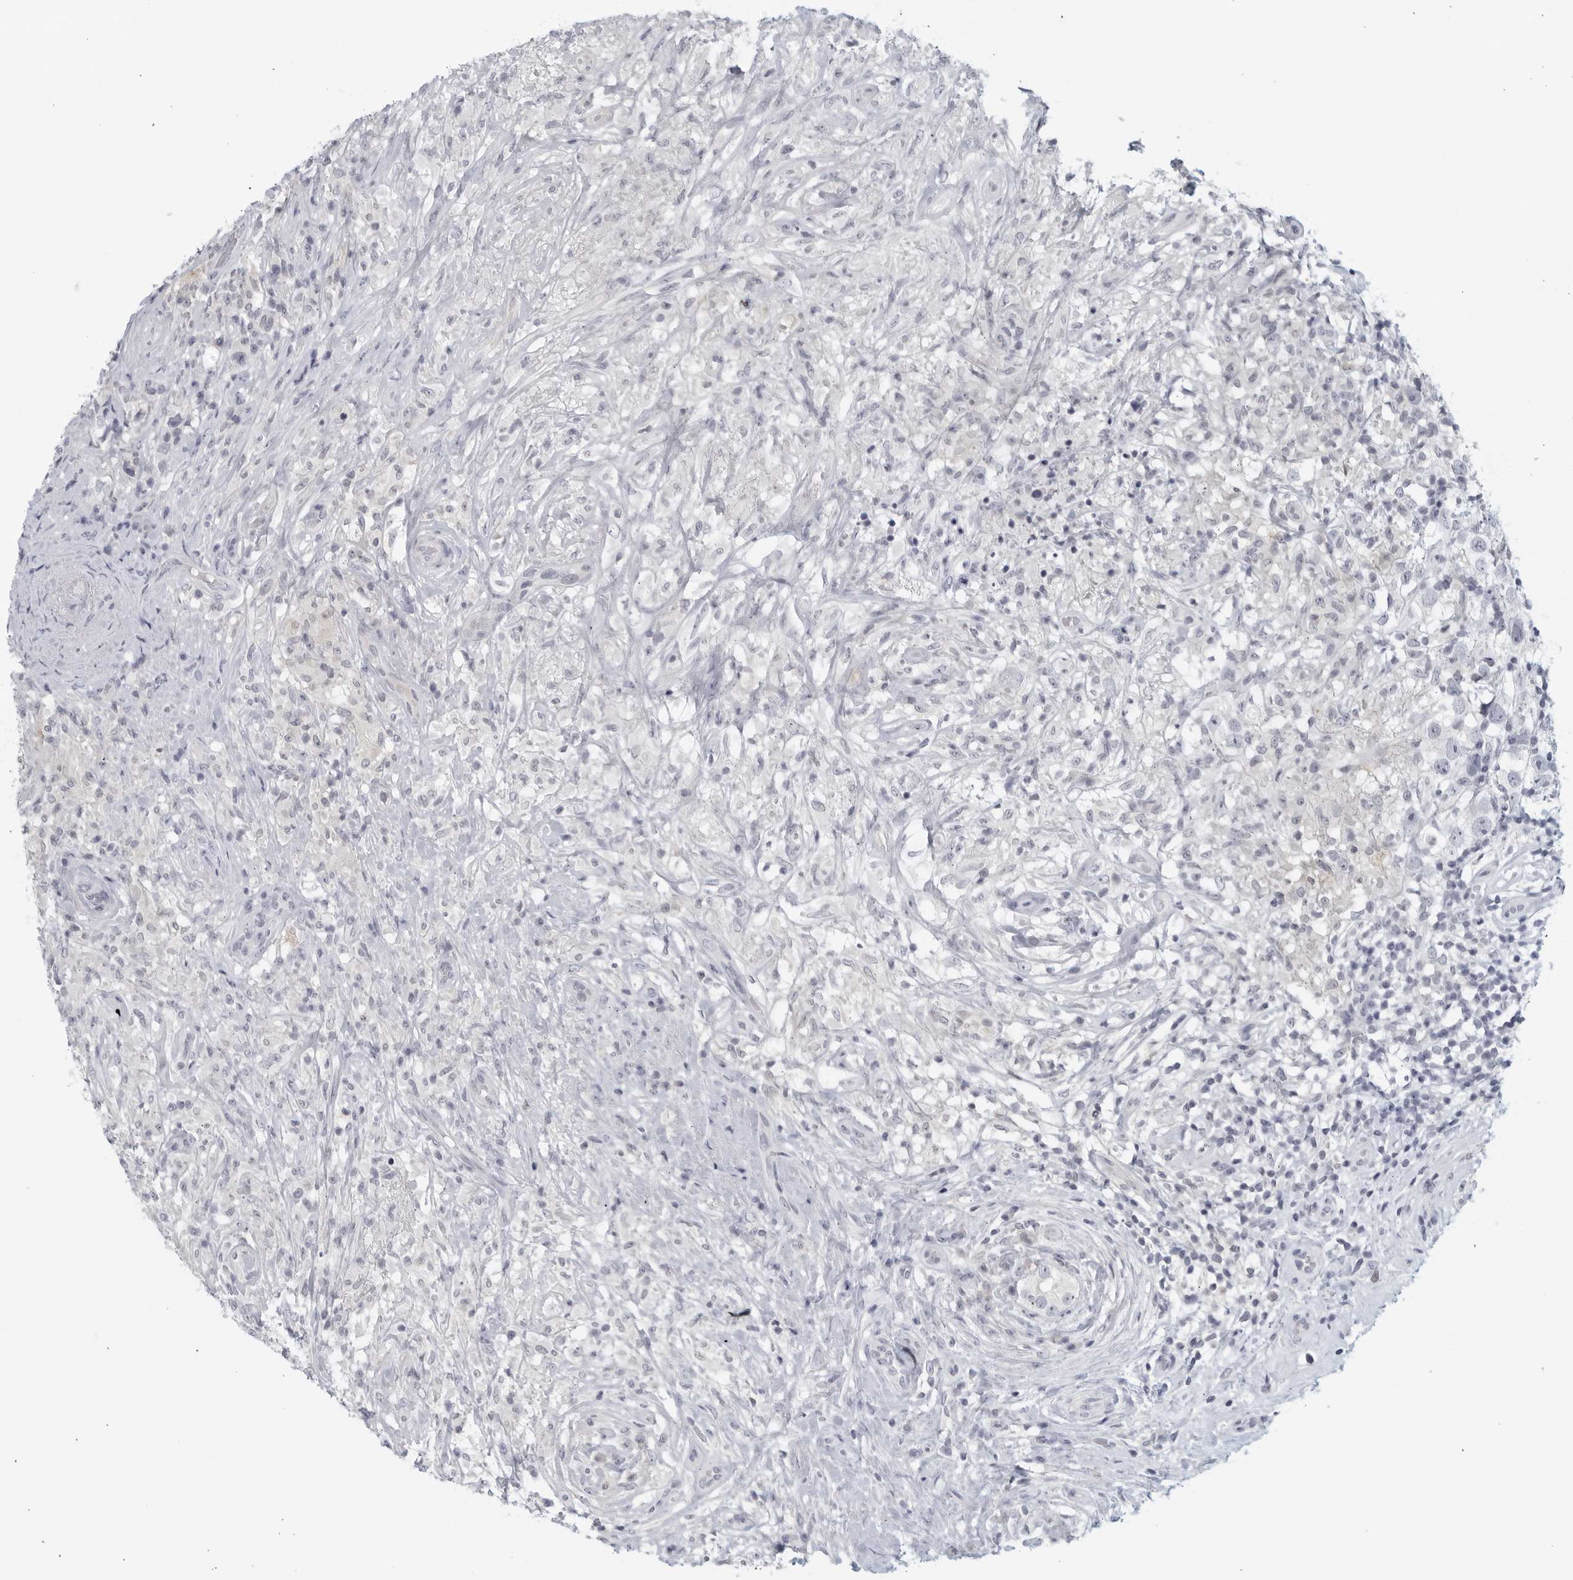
{"staining": {"intensity": "negative", "quantity": "none", "location": "none"}, "tissue": "testis cancer", "cell_type": "Tumor cells", "image_type": "cancer", "snomed": [{"axis": "morphology", "description": "Seminoma, NOS"}, {"axis": "topography", "description": "Testis"}], "caption": "DAB immunohistochemical staining of human testis cancer exhibits no significant positivity in tumor cells.", "gene": "MATN1", "patient": {"sex": "male", "age": 49}}